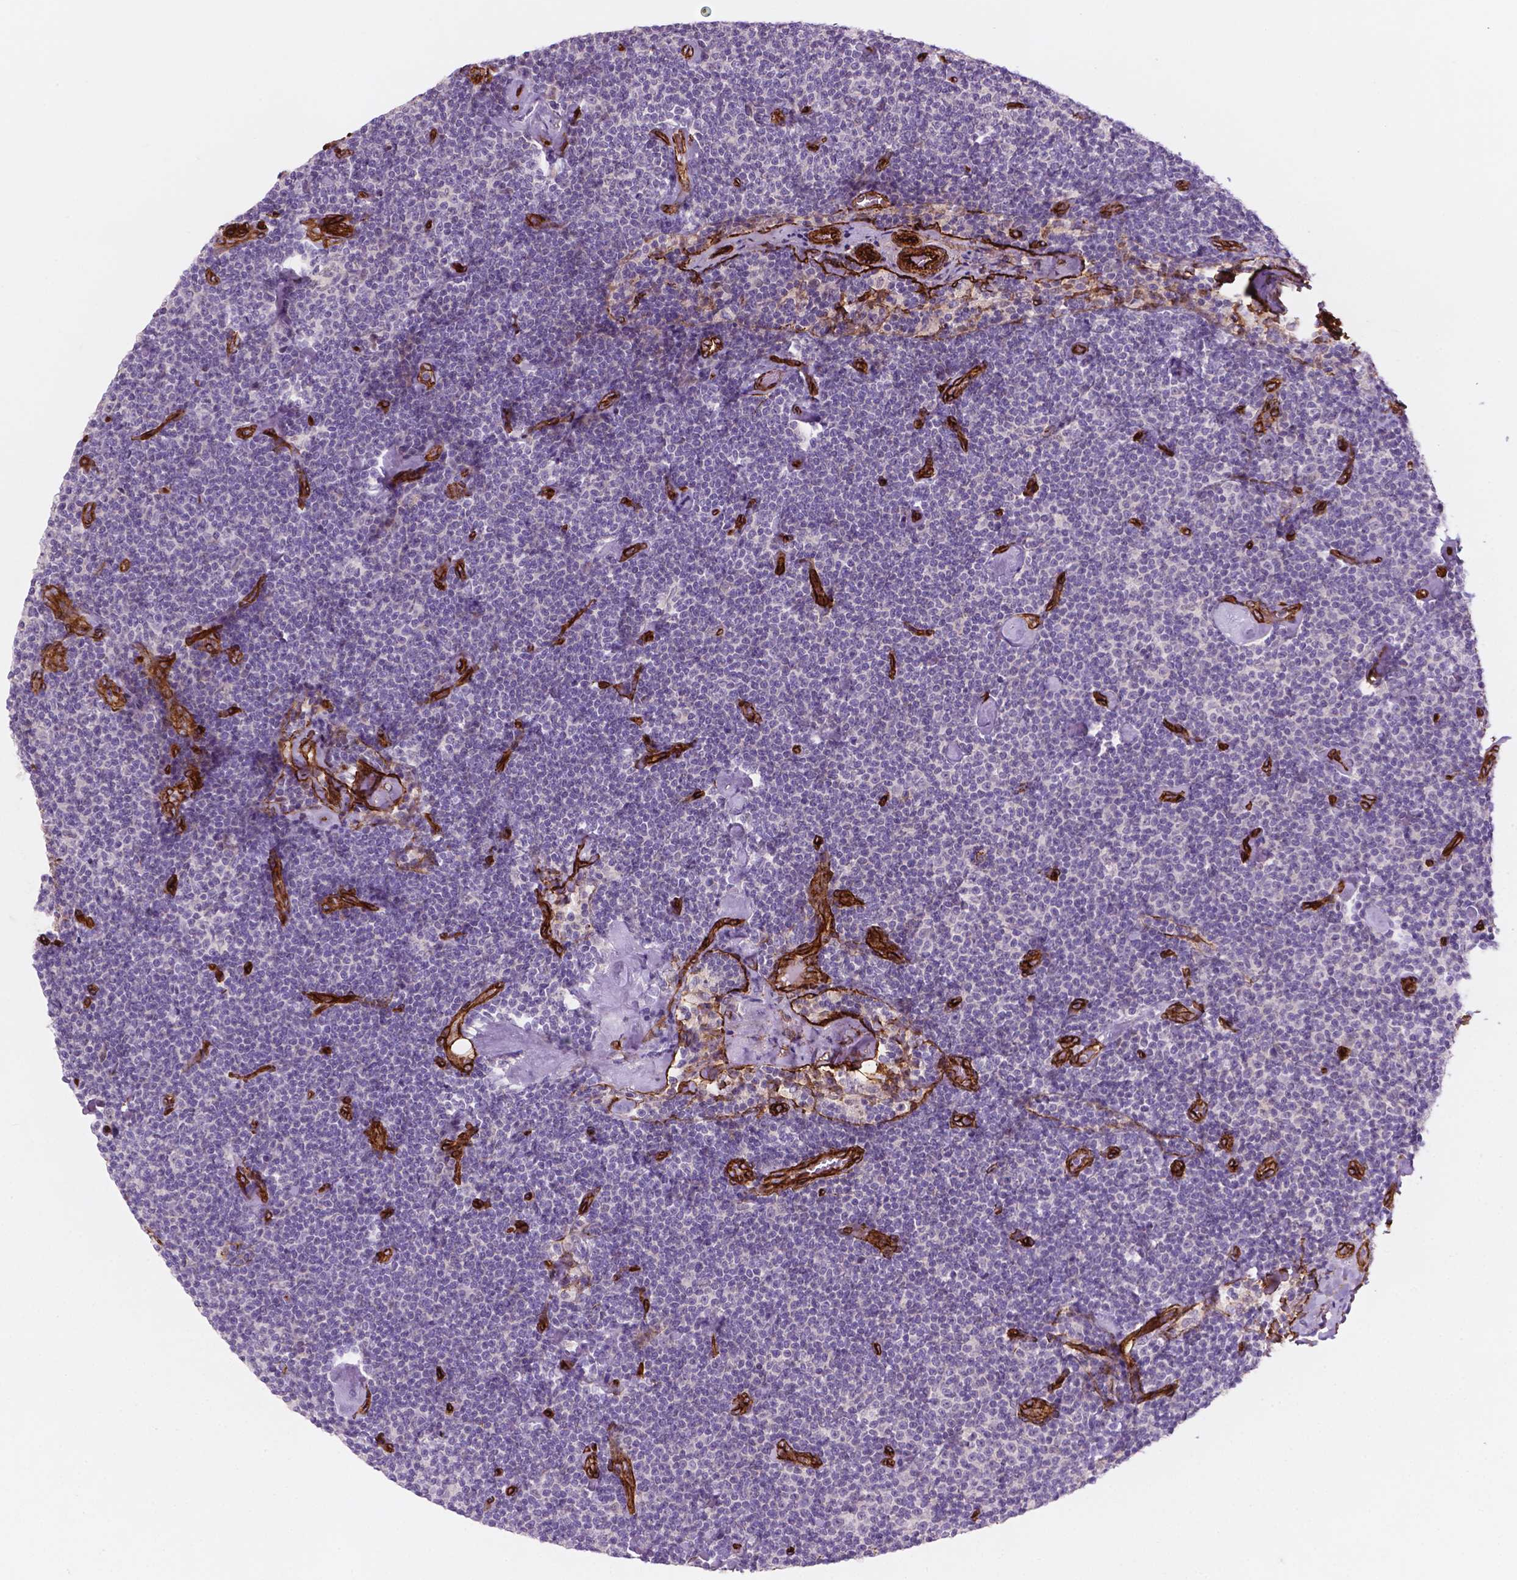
{"staining": {"intensity": "negative", "quantity": "none", "location": "none"}, "tissue": "lymphoma", "cell_type": "Tumor cells", "image_type": "cancer", "snomed": [{"axis": "morphology", "description": "Malignant lymphoma, non-Hodgkin's type, Low grade"}, {"axis": "topography", "description": "Lymph node"}], "caption": "Immunohistochemical staining of lymphoma displays no significant expression in tumor cells.", "gene": "EGFL8", "patient": {"sex": "male", "age": 81}}